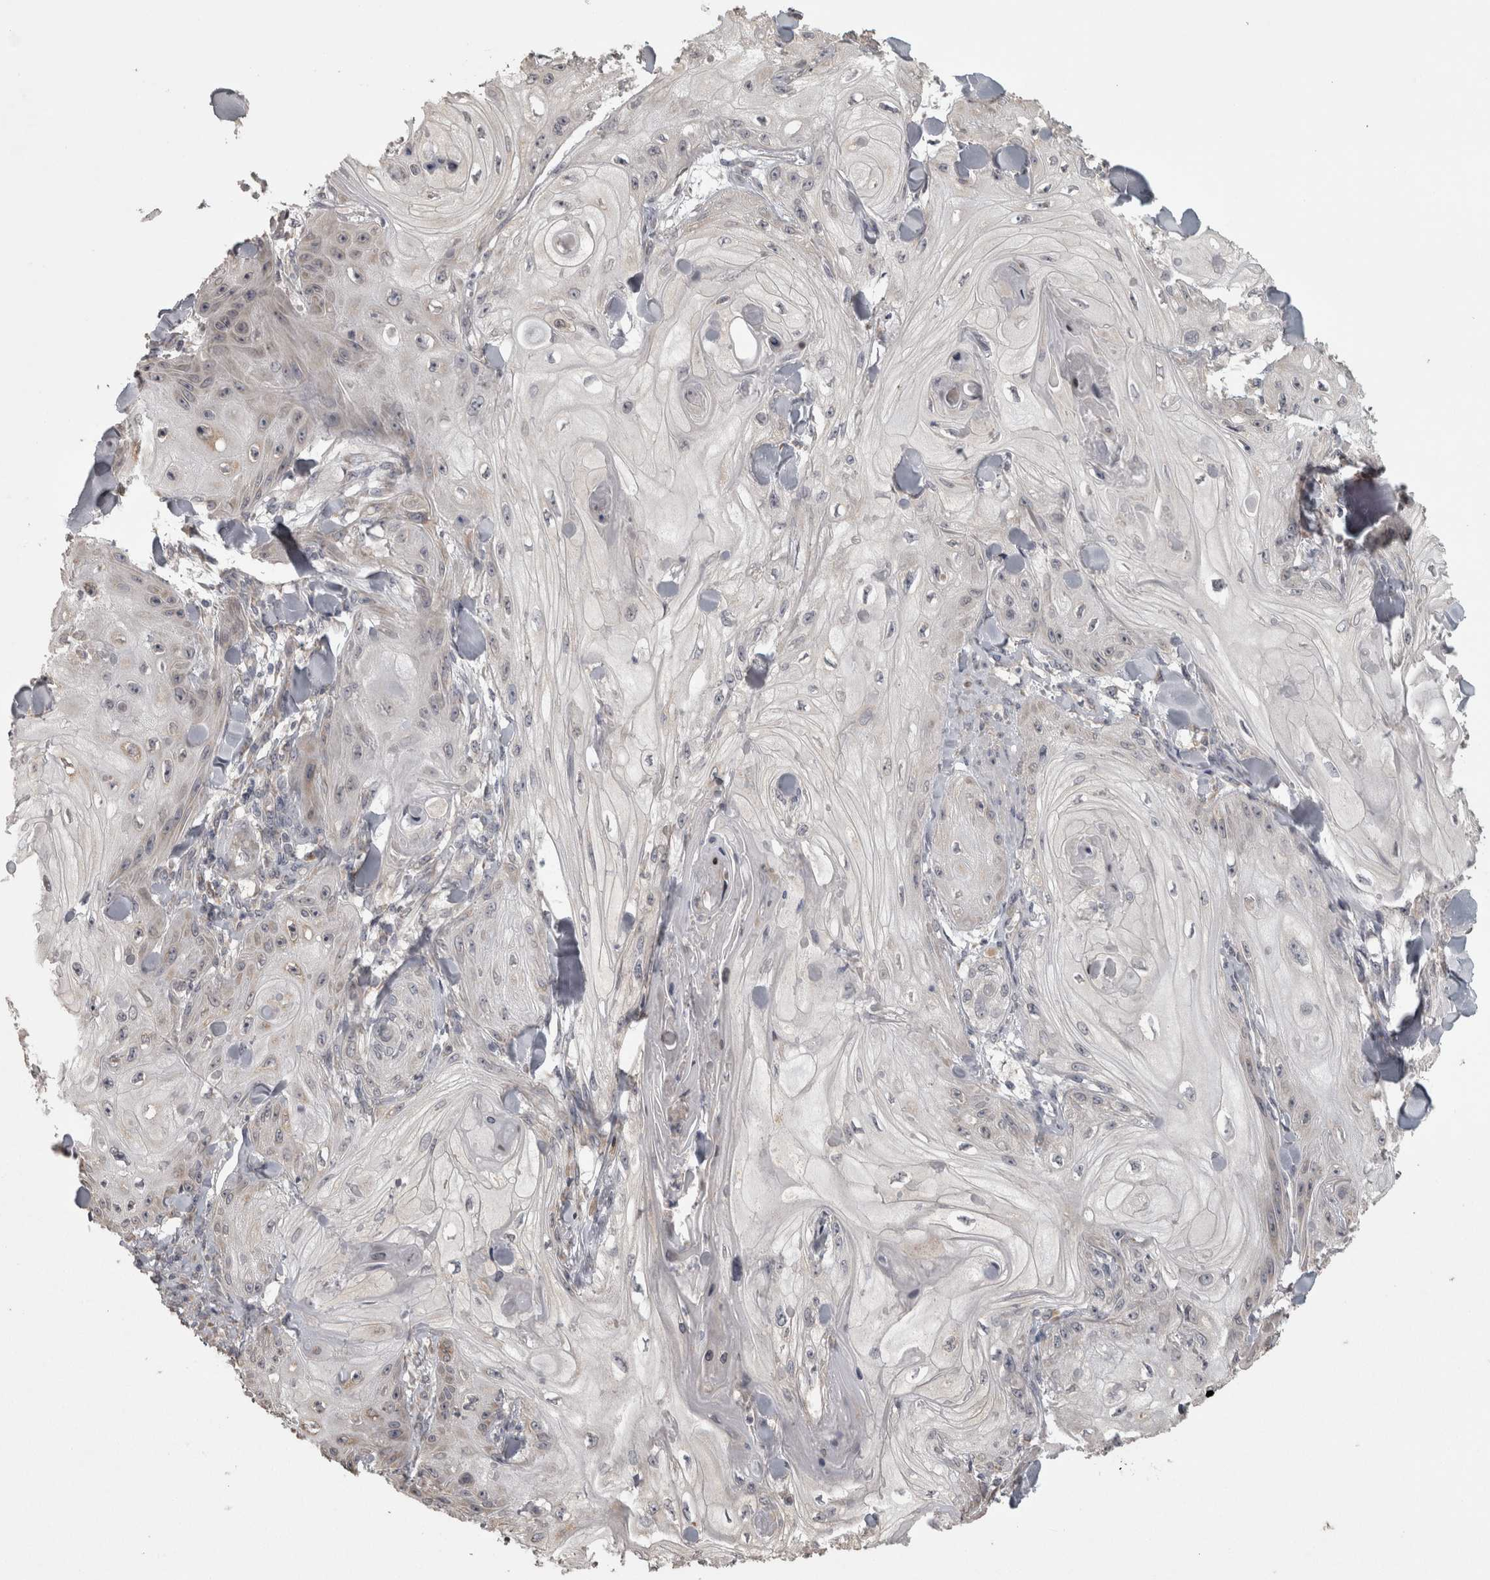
{"staining": {"intensity": "negative", "quantity": "none", "location": "none"}, "tissue": "skin cancer", "cell_type": "Tumor cells", "image_type": "cancer", "snomed": [{"axis": "morphology", "description": "Squamous cell carcinoma, NOS"}, {"axis": "topography", "description": "Skin"}], "caption": "A photomicrograph of human skin cancer is negative for staining in tumor cells.", "gene": "RAB29", "patient": {"sex": "male", "age": 74}}